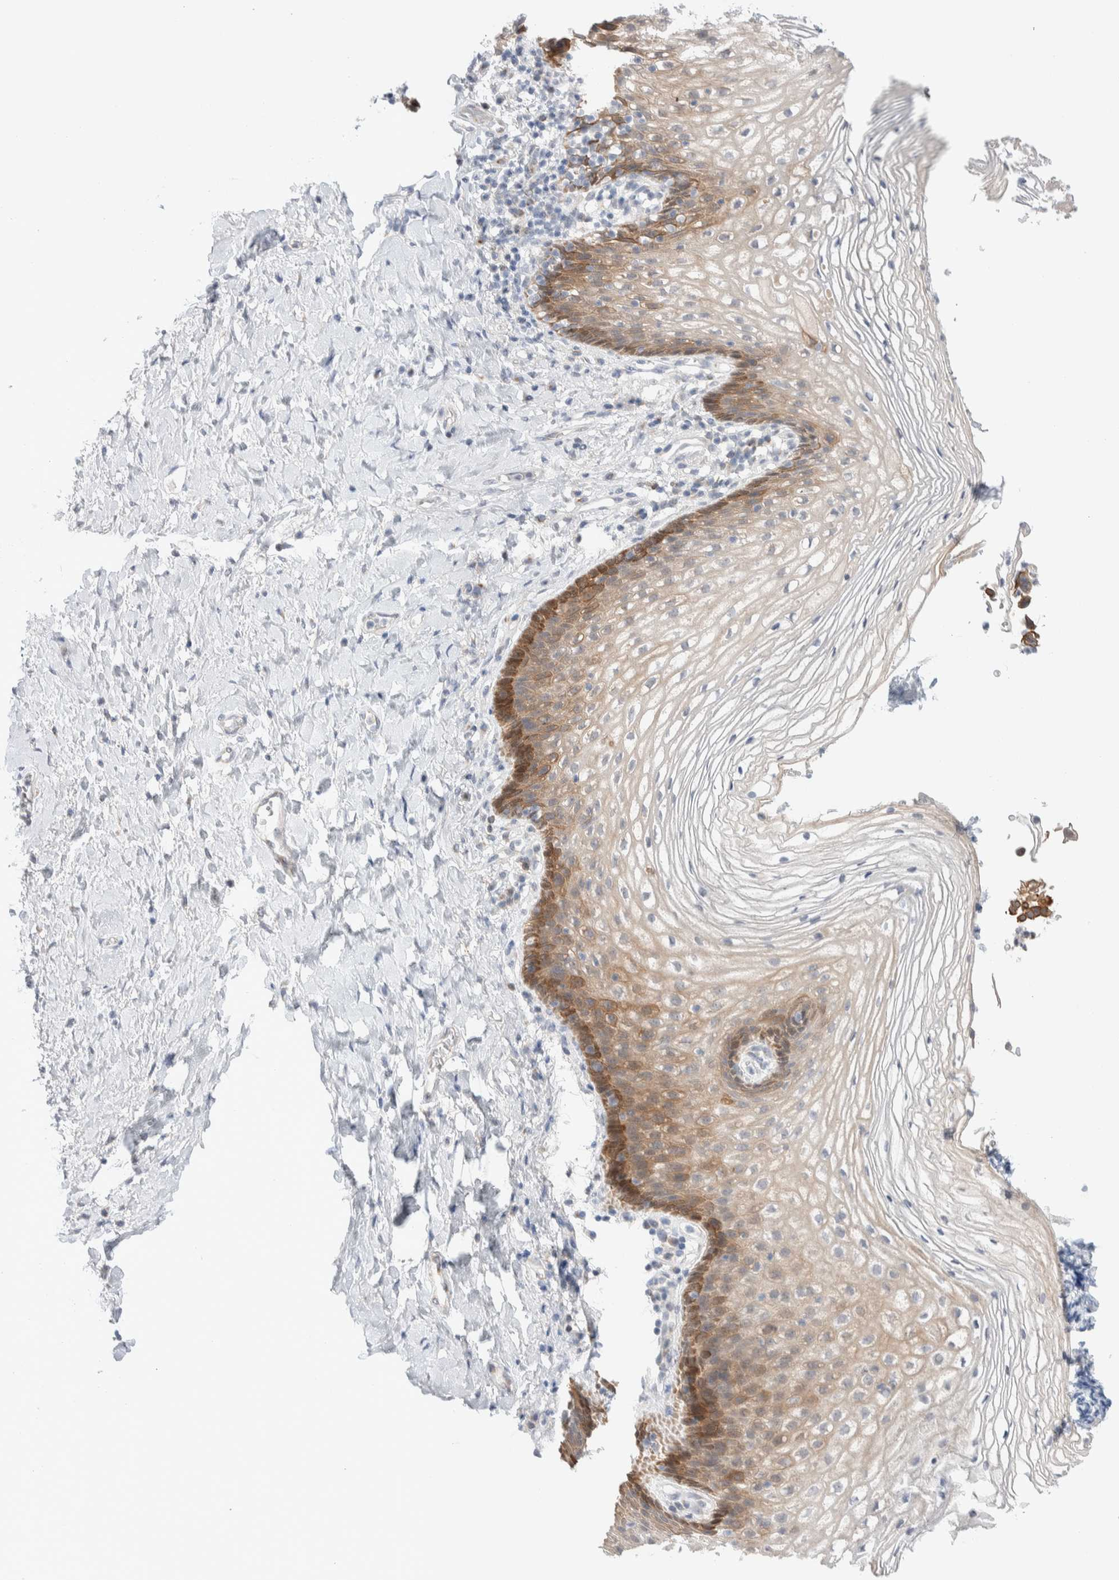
{"staining": {"intensity": "moderate", "quantity": "25%-75%", "location": "cytoplasmic/membranous"}, "tissue": "vagina", "cell_type": "Squamous epithelial cells", "image_type": "normal", "snomed": [{"axis": "morphology", "description": "Normal tissue, NOS"}, {"axis": "topography", "description": "Vagina"}], "caption": "Immunohistochemical staining of unremarkable vagina displays 25%-75% levels of moderate cytoplasmic/membranous protein positivity in approximately 25%-75% of squamous epithelial cells.", "gene": "C1orf112", "patient": {"sex": "female", "age": 60}}